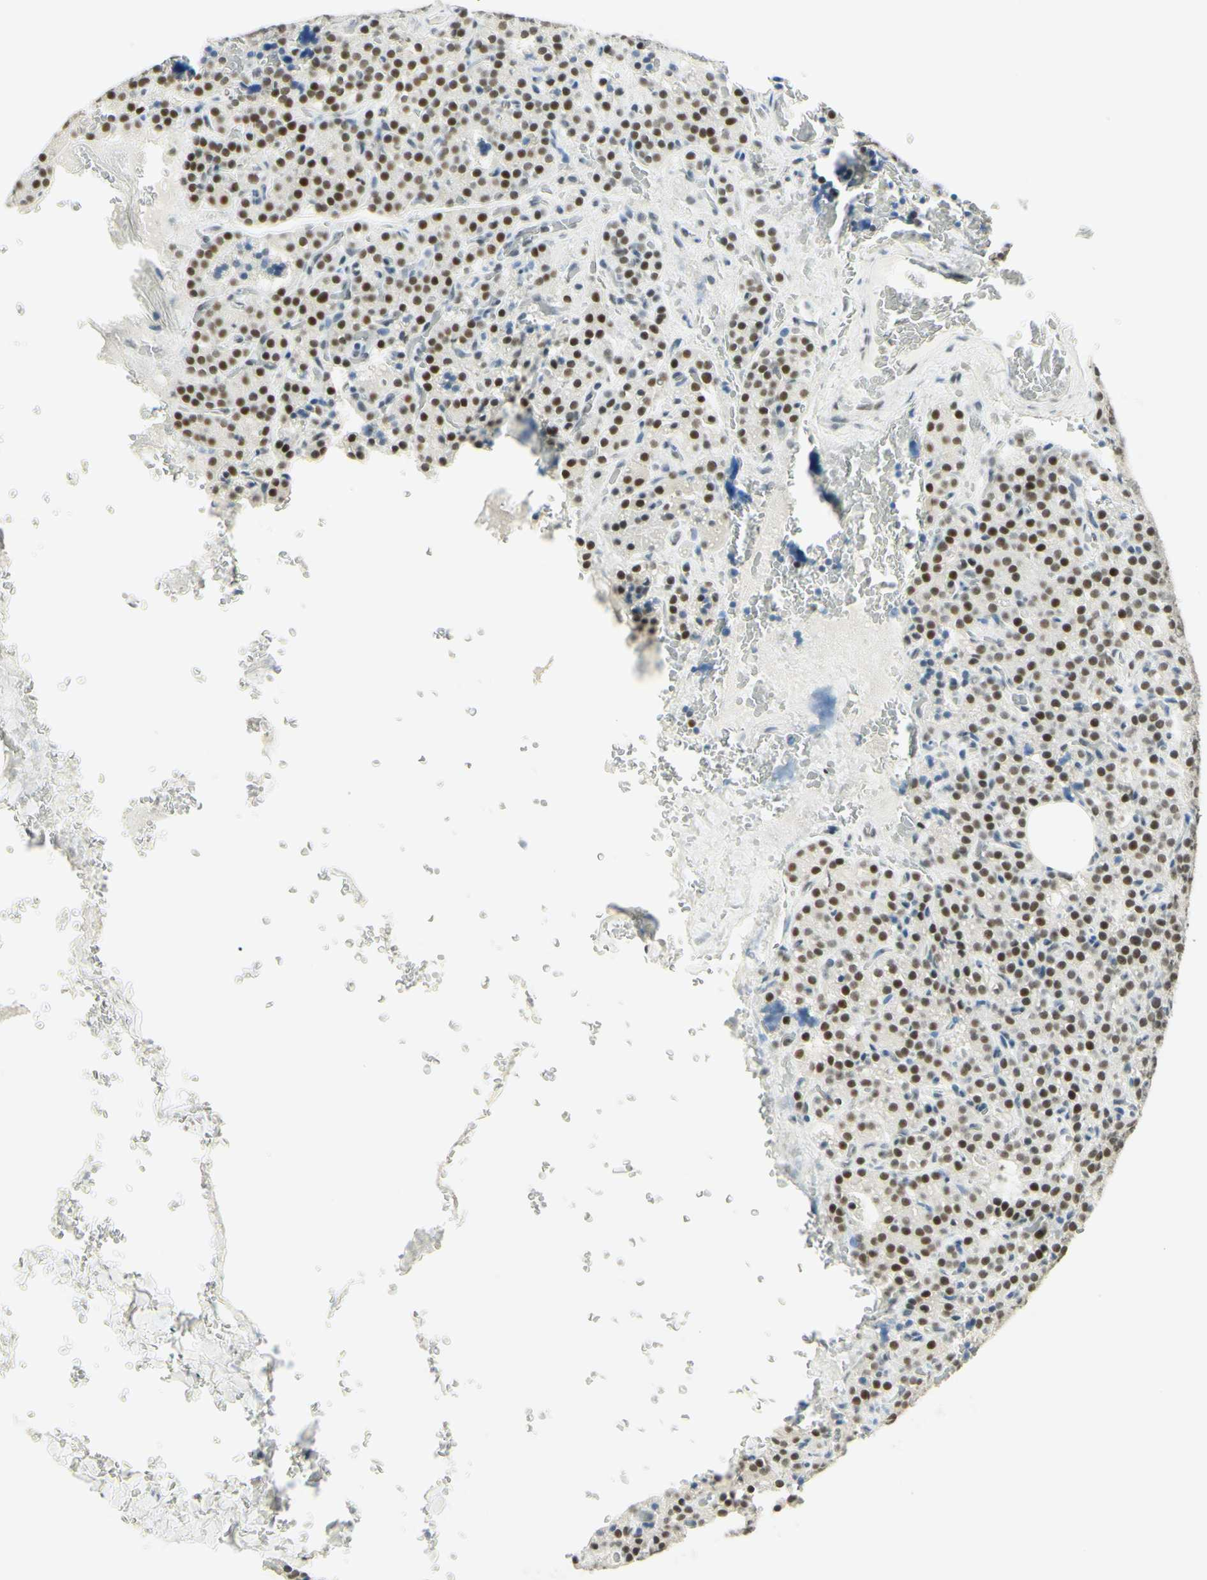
{"staining": {"intensity": "moderate", "quantity": ">75%", "location": "nuclear"}, "tissue": "parathyroid gland", "cell_type": "Glandular cells", "image_type": "normal", "snomed": [{"axis": "morphology", "description": "Normal tissue, NOS"}, {"axis": "topography", "description": "Parathyroid gland"}], "caption": "Moderate nuclear expression is appreciated in about >75% of glandular cells in normal parathyroid gland. (DAB (3,3'-diaminobenzidine) IHC with brightfield microscopy, high magnification).", "gene": "PMS2", "patient": {"sex": "female", "age": 47}}